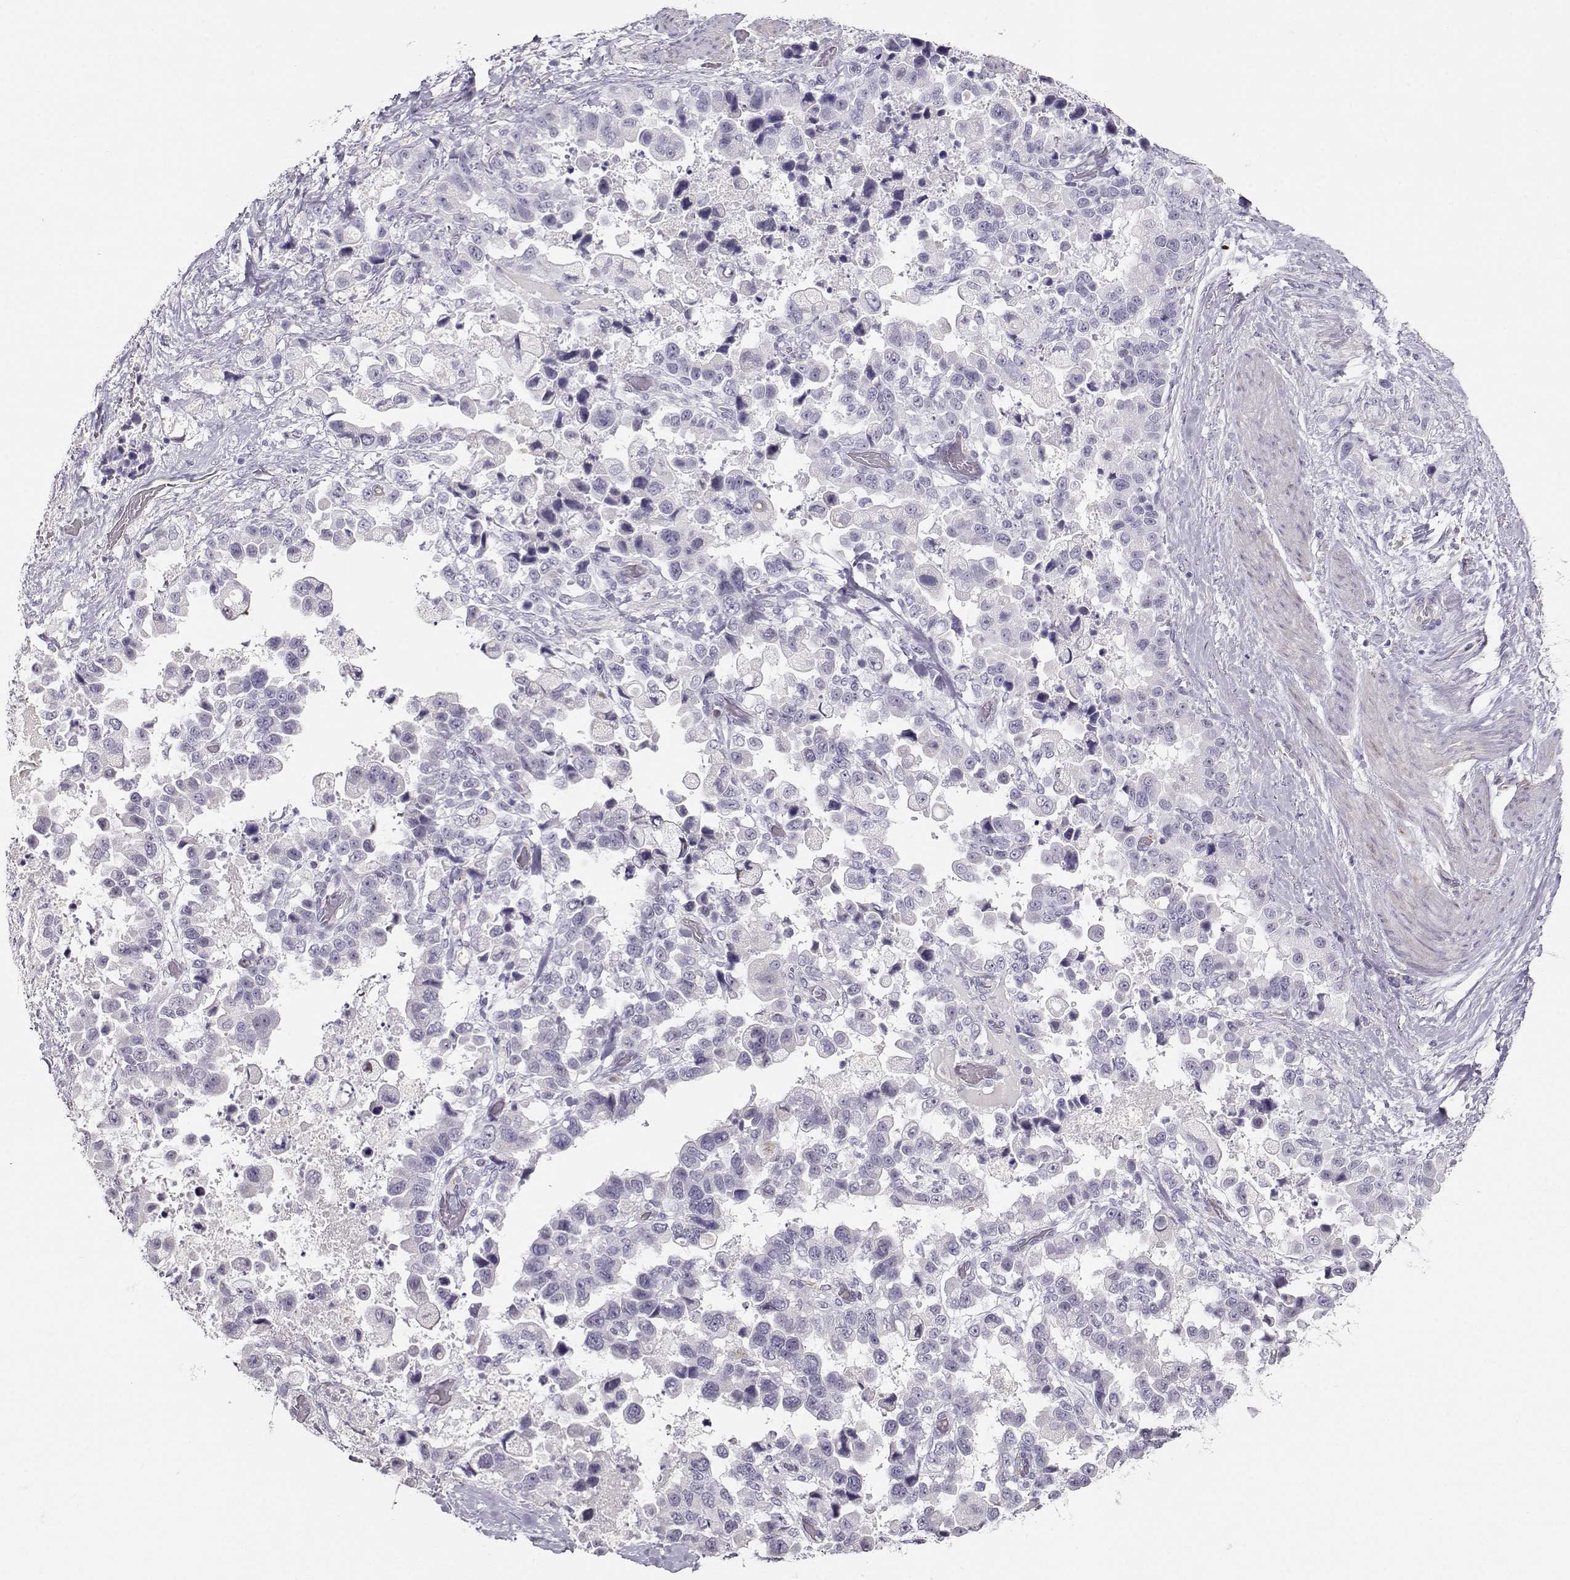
{"staining": {"intensity": "negative", "quantity": "none", "location": "none"}, "tissue": "stomach cancer", "cell_type": "Tumor cells", "image_type": "cancer", "snomed": [{"axis": "morphology", "description": "Adenocarcinoma, NOS"}, {"axis": "topography", "description": "Stomach"}], "caption": "Immunohistochemical staining of human adenocarcinoma (stomach) displays no significant expression in tumor cells. Nuclei are stained in blue.", "gene": "RBM44", "patient": {"sex": "male", "age": 59}}